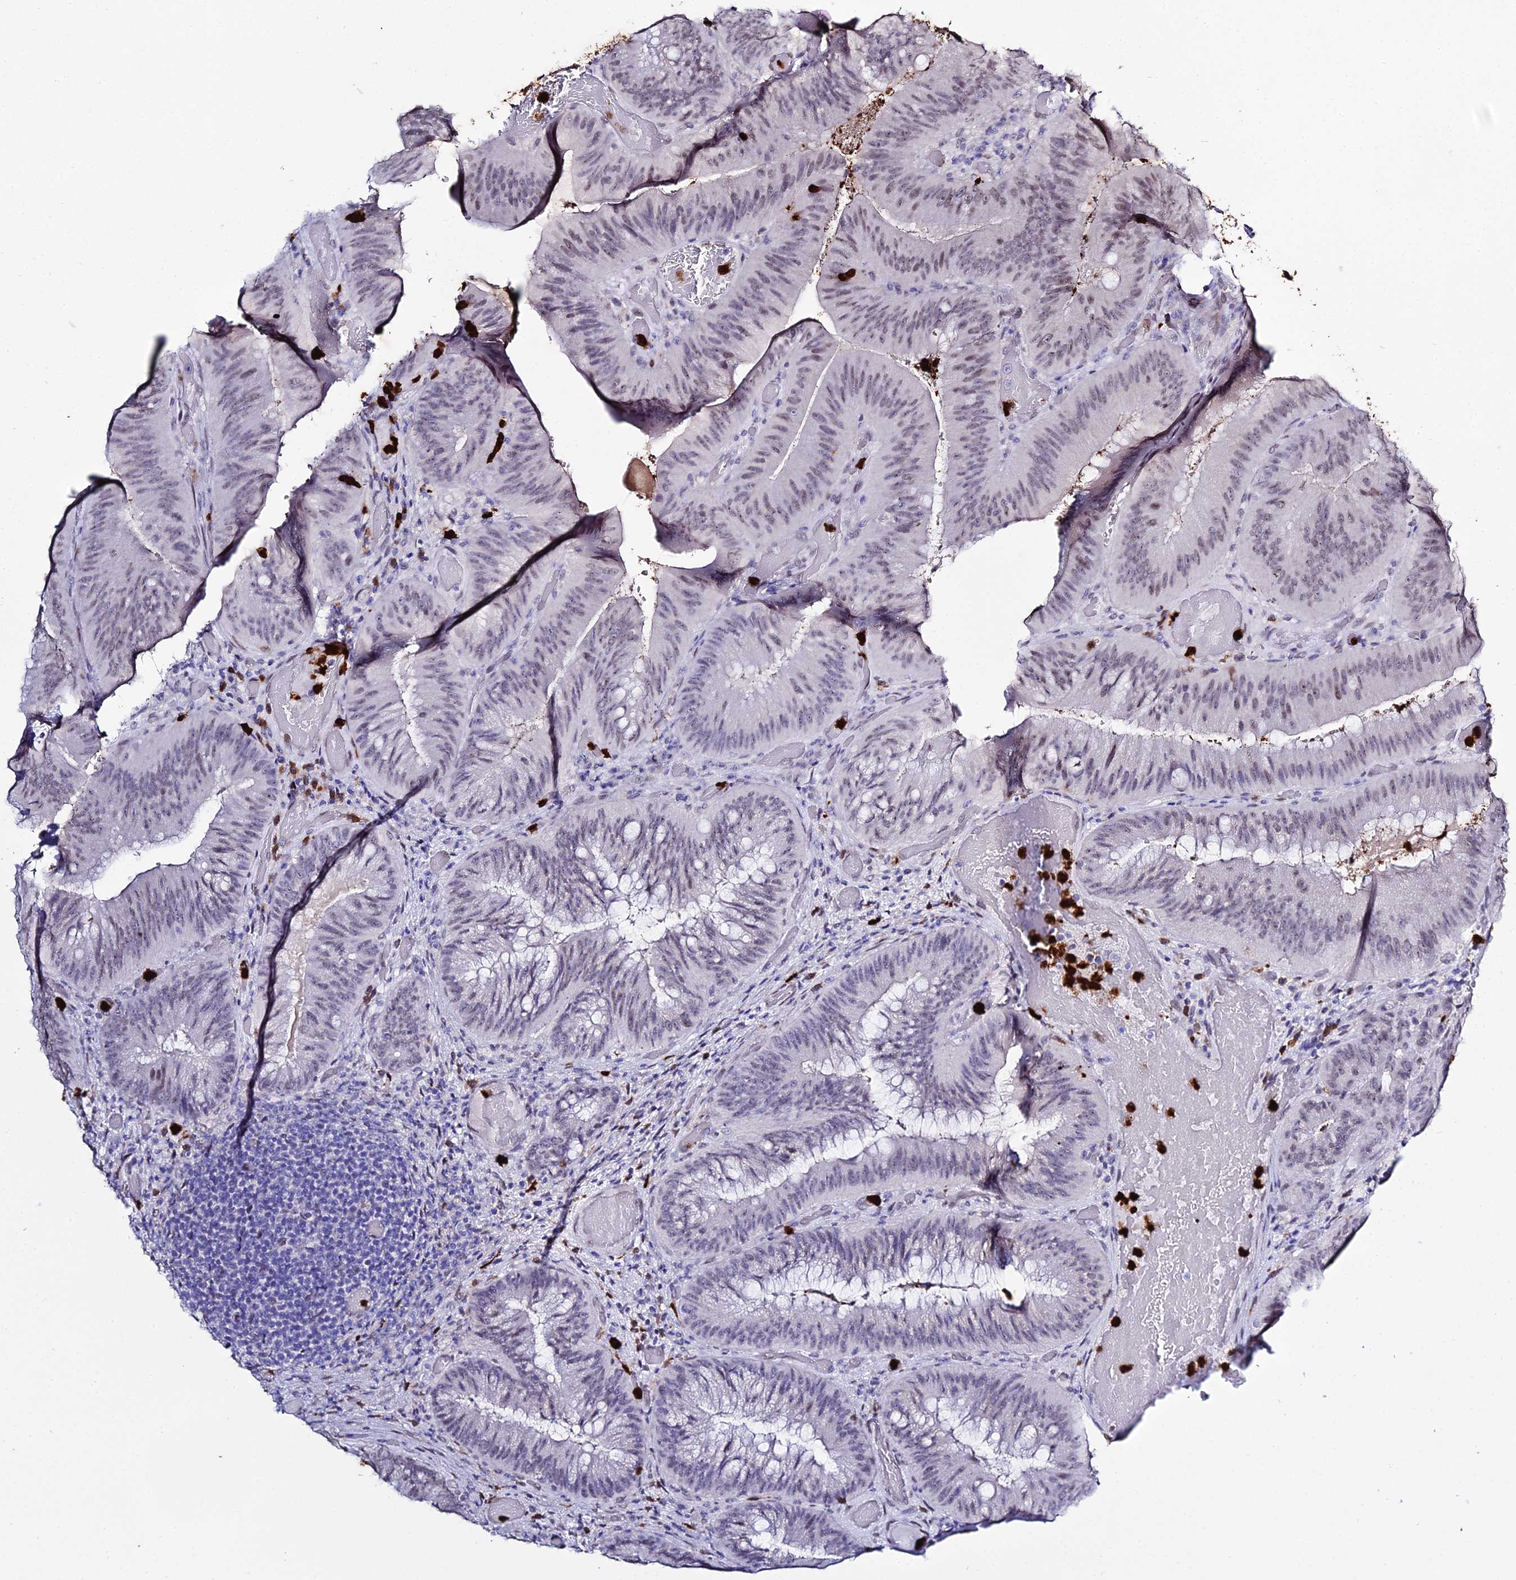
{"staining": {"intensity": "weak", "quantity": "25%-75%", "location": "nuclear"}, "tissue": "colorectal cancer", "cell_type": "Tumor cells", "image_type": "cancer", "snomed": [{"axis": "morphology", "description": "Adenocarcinoma, NOS"}, {"axis": "topography", "description": "Colon"}], "caption": "A brown stain labels weak nuclear staining of a protein in human colorectal adenocarcinoma tumor cells. (DAB IHC, brown staining for protein, blue staining for nuclei).", "gene": "MCM10", "patient": {"sex": "female", "age": 43}}